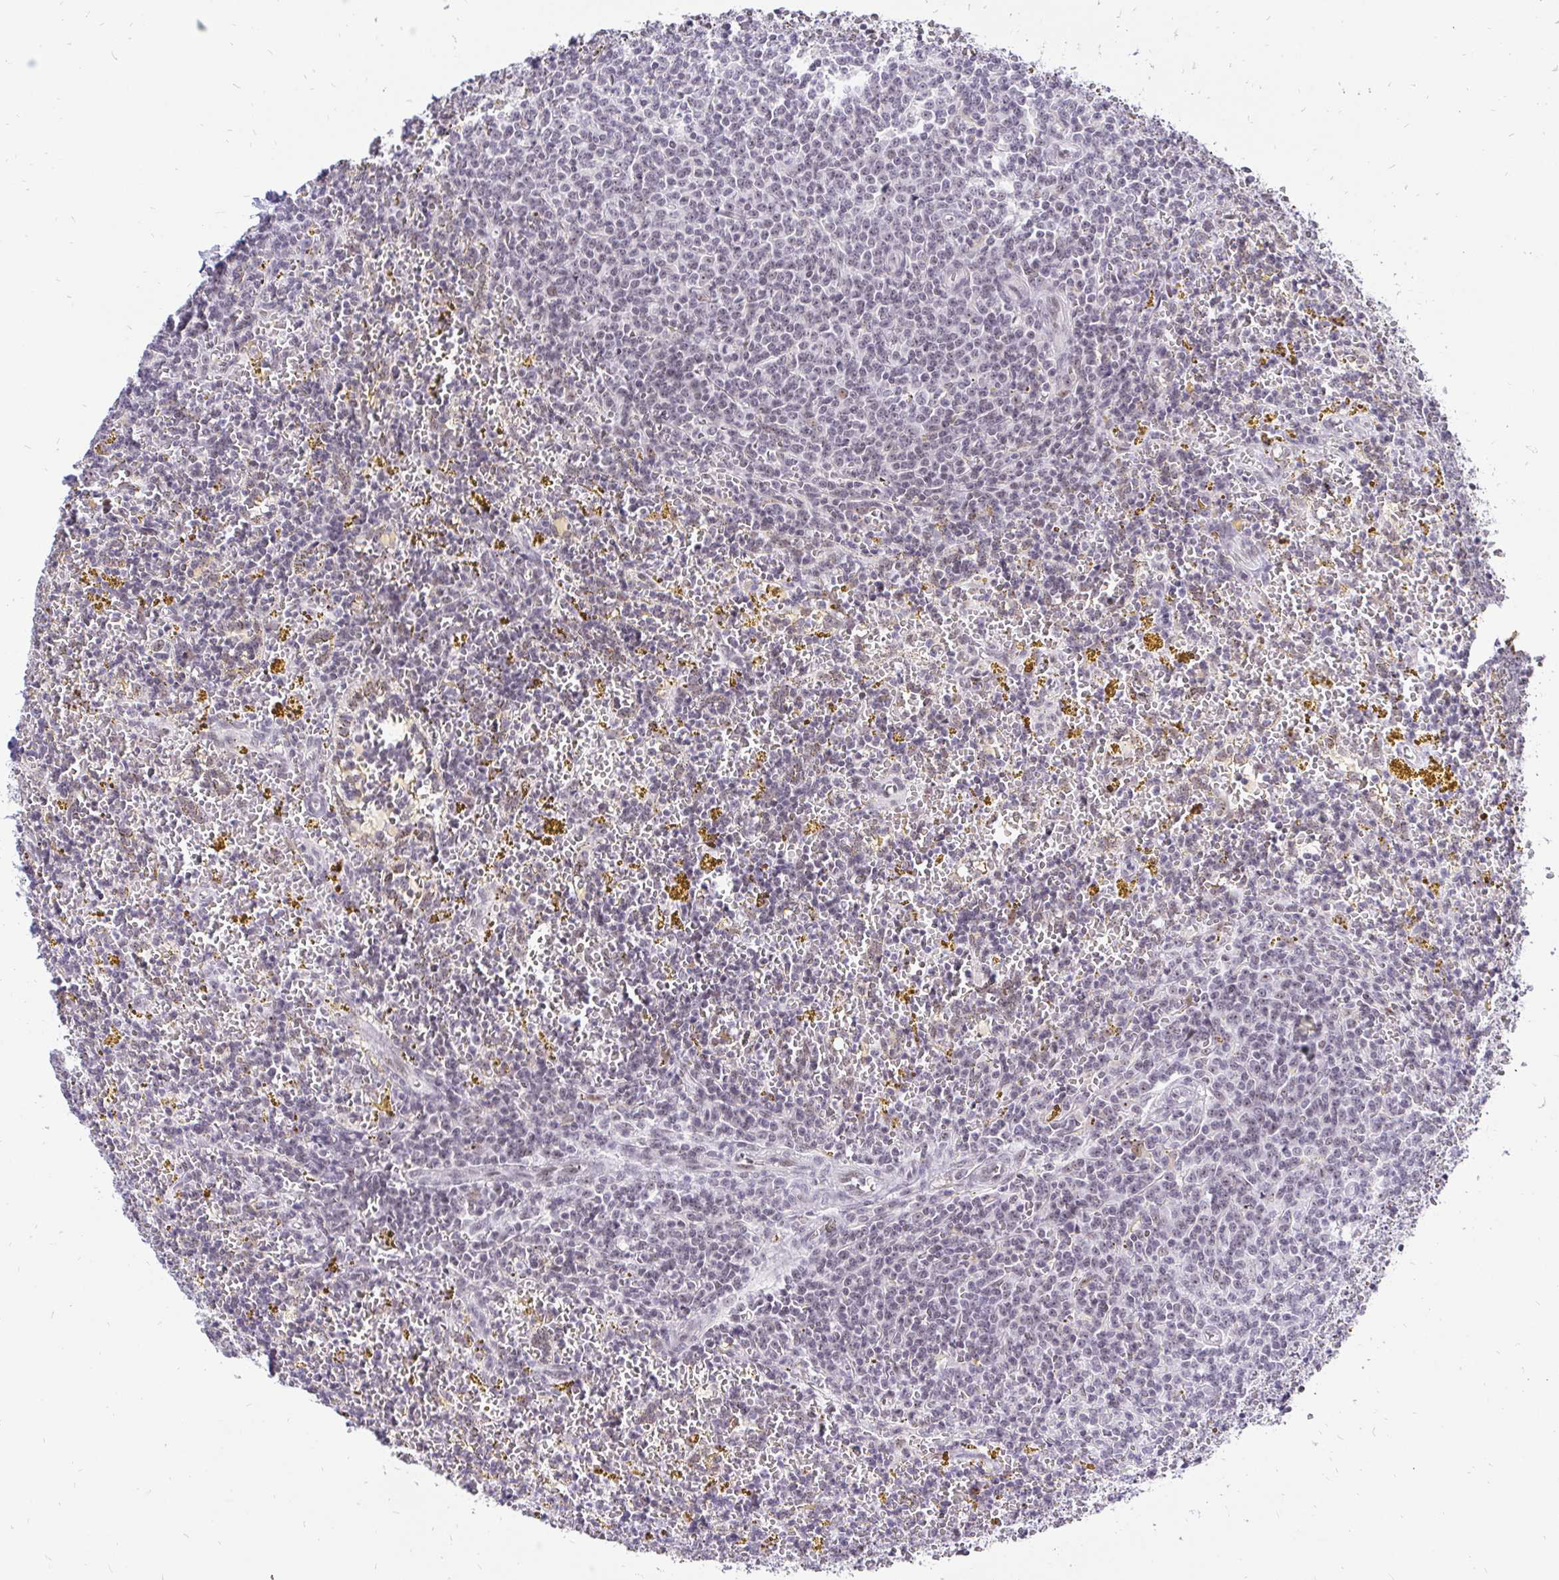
{"staining": {"intensity": "negative", "quantity": "none", "location": "none"}, "tissue": "lymphoma", "cell_type": "Tumor cells", "image_type": "cancer", "snomed": [{"axis": "morphology", "description": "Malignant lymphoma, non-Hodgkin's type, Low grade"}, {"axis": "topography", "description": "Spleen"}, {"axis": "topography", "description": "Lymph node"}], "caption": "Lymphoma was stained to show a protein in brown. There is no significant staining in tumor cells.", "gene": "ZNF860", "patient": {"sex": "female", "age": 66}}